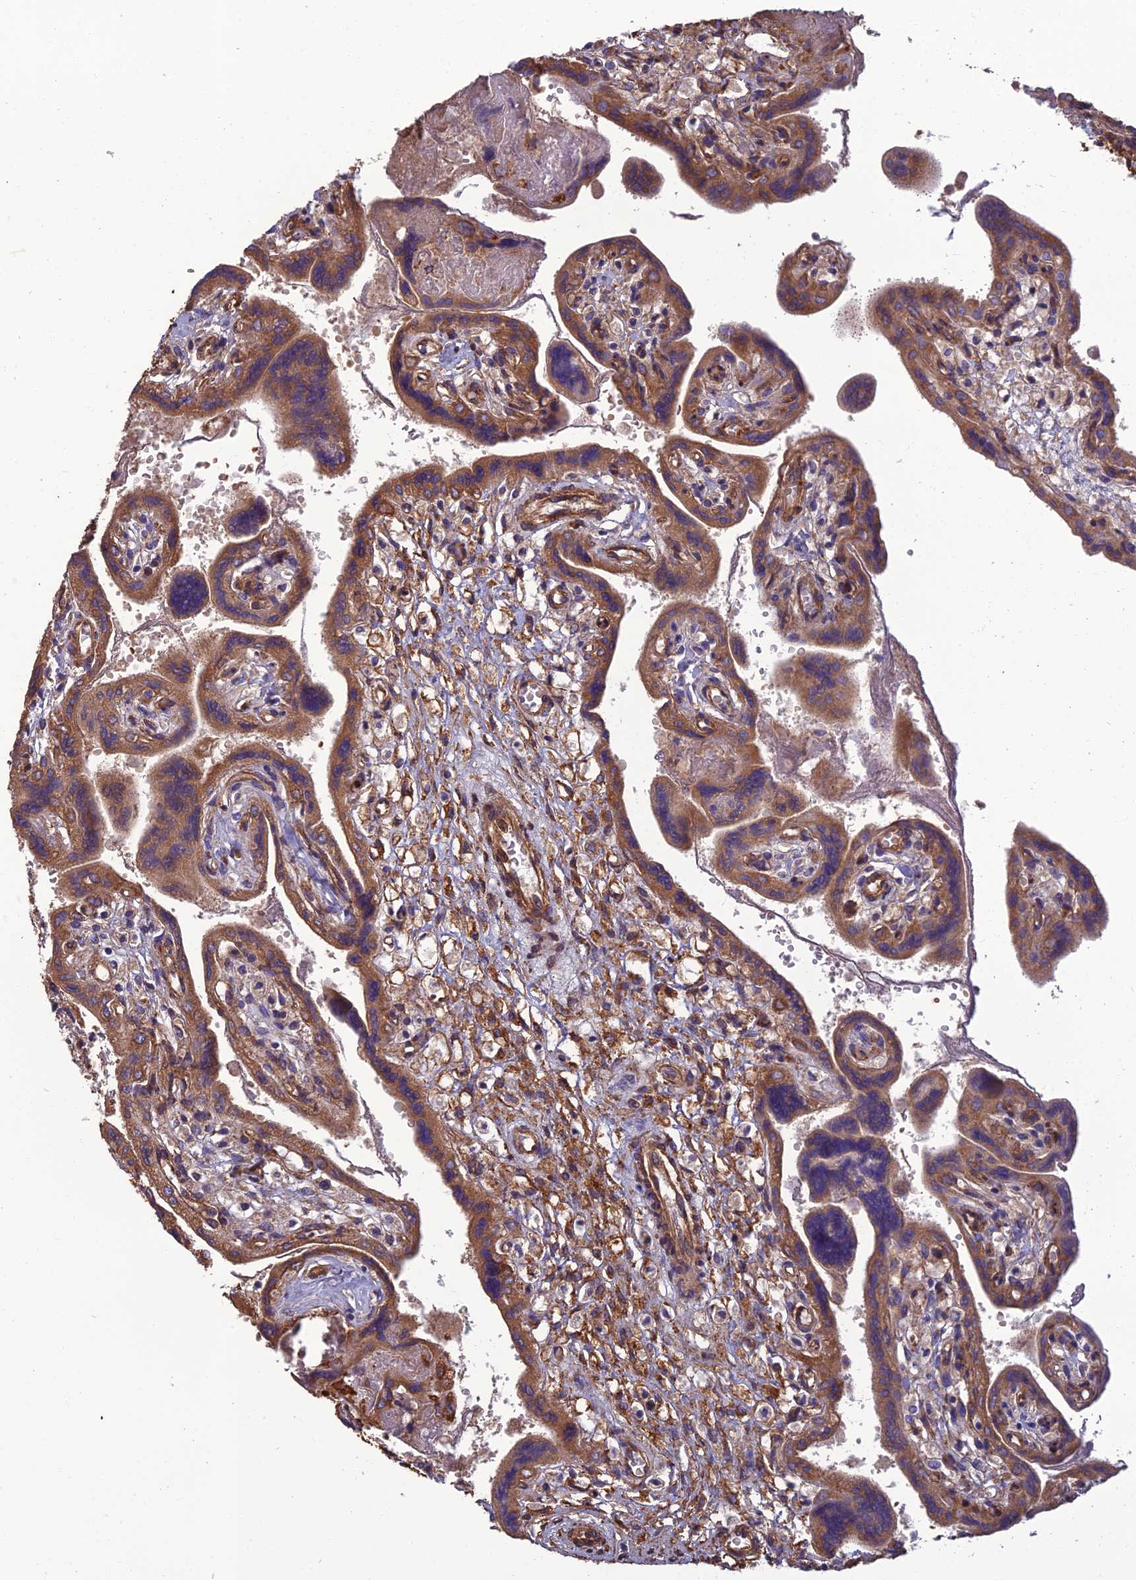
{"staining": {"intensity": "moderate", "quantity": ">75%", "location": "cytoplasmic/membranous"}, "tissue": "placenta", "cell_type": "Trophoblastic cells", "image_type": "normal", "snomed": [{"axis": "morphology", "description": "Normal tissue, NOS"}, {"axis": "topography", "description": "Placenta"}], "caption": "Immunohistochemical staining of normal placenta displays moderate cytoplasmic/membranous protein positivity in approximately >75% of trophoblastic cells.", "gene": "WDR24", "patient": {"sex": "female", "age": 37}}